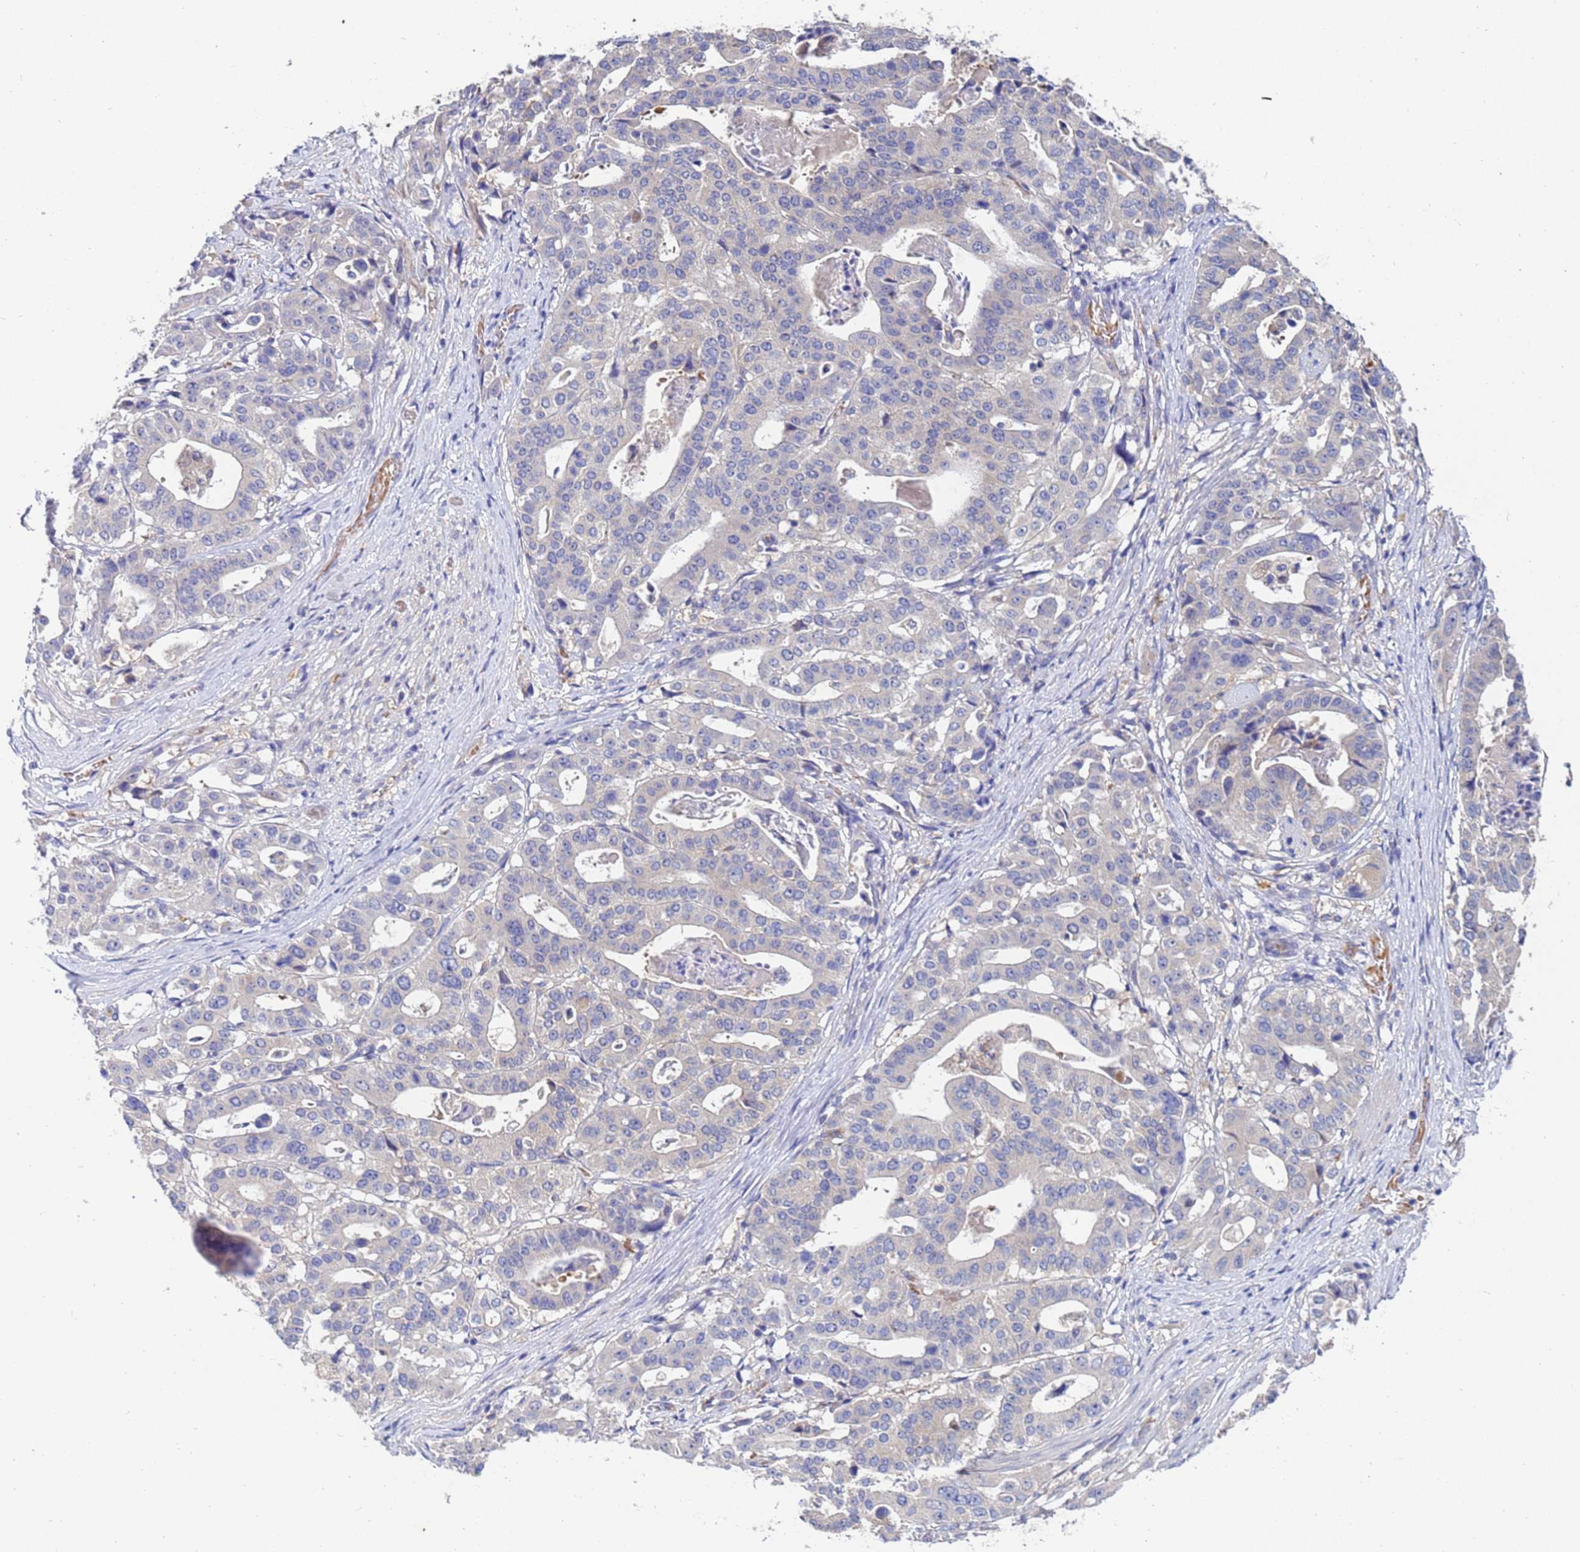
{"staining": {"intensity": "negative", "quantity": "none", "location": "none"}, "tissue": "stomach cancer", "cell_type": "Tumor cells", "image_type": "cancer", "snomed": [{"axis": "morphology", "description": "Adenocarcinoma, NOS"}, {"axis": "topography", "description": "Stomach"}], "caption": "High power microscopy photomicrograph of an immunohistochemistry micrograph of adenocarcinoma (stomach), revealing no significant staining in tumor cells. The staining was performed using DAB to visualize the protein expression in brown, while the nuclei were stained in blue with hematoxylin (Magnification: 20x).", "gene": "TTLL11", "patient": {"sex": "male", "age": 48}}